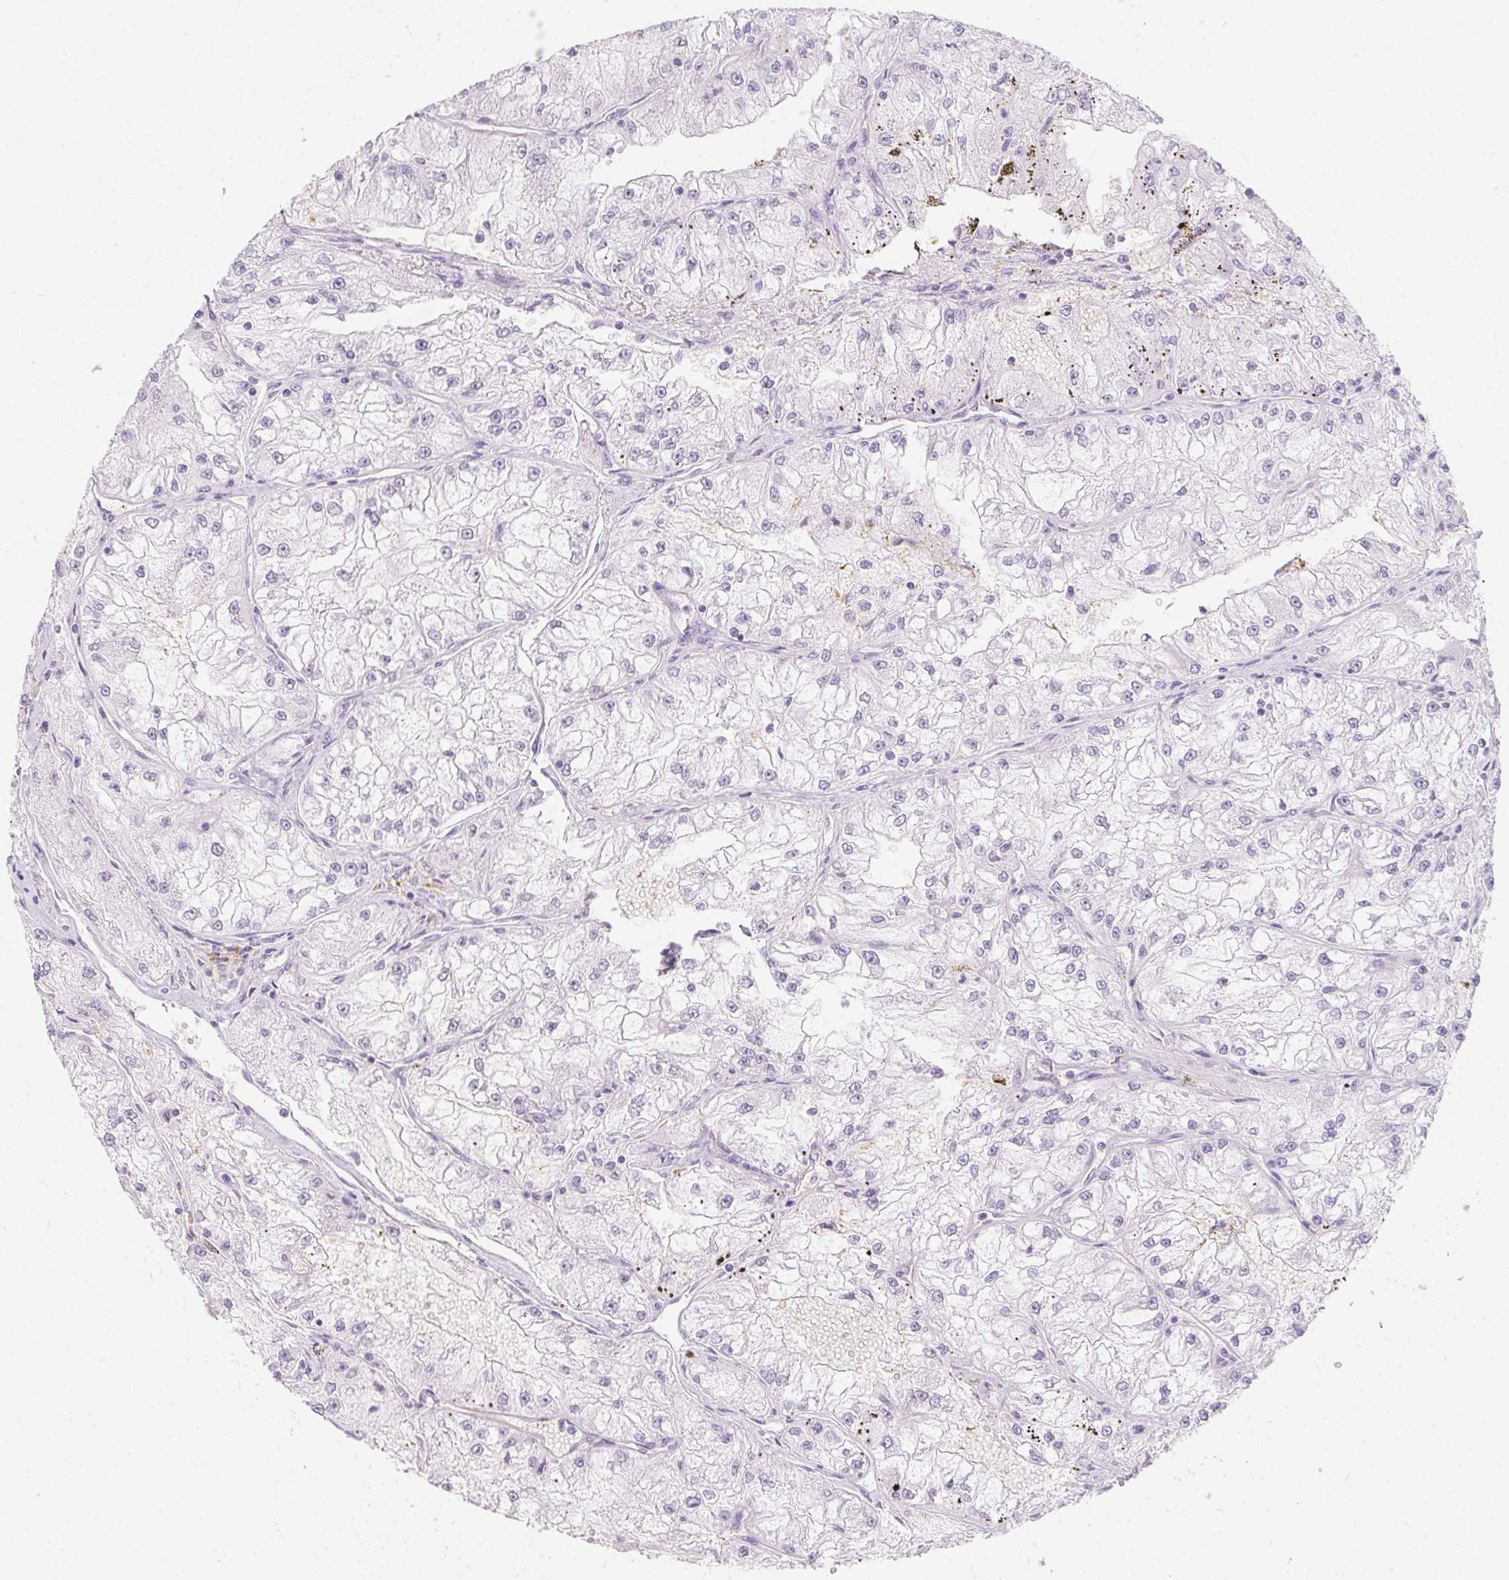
{"staining": {"intensity": "negative", "quantity": "none", "location": "none"}, "tissue": "renal cancer", "cell_type": "Tumor cells", "image_type": "cancer", "snomed": [{"axis": "morphology", "description": "Adenocarcinoma, NOS"}, {"axis": "topography", "description": "Kidney"}], "caption": "There is no significant expression in tumor cells of renal adenocarcinoma.", "gene": "MYL4", "patient": {"sex": "female", "age": 72}}